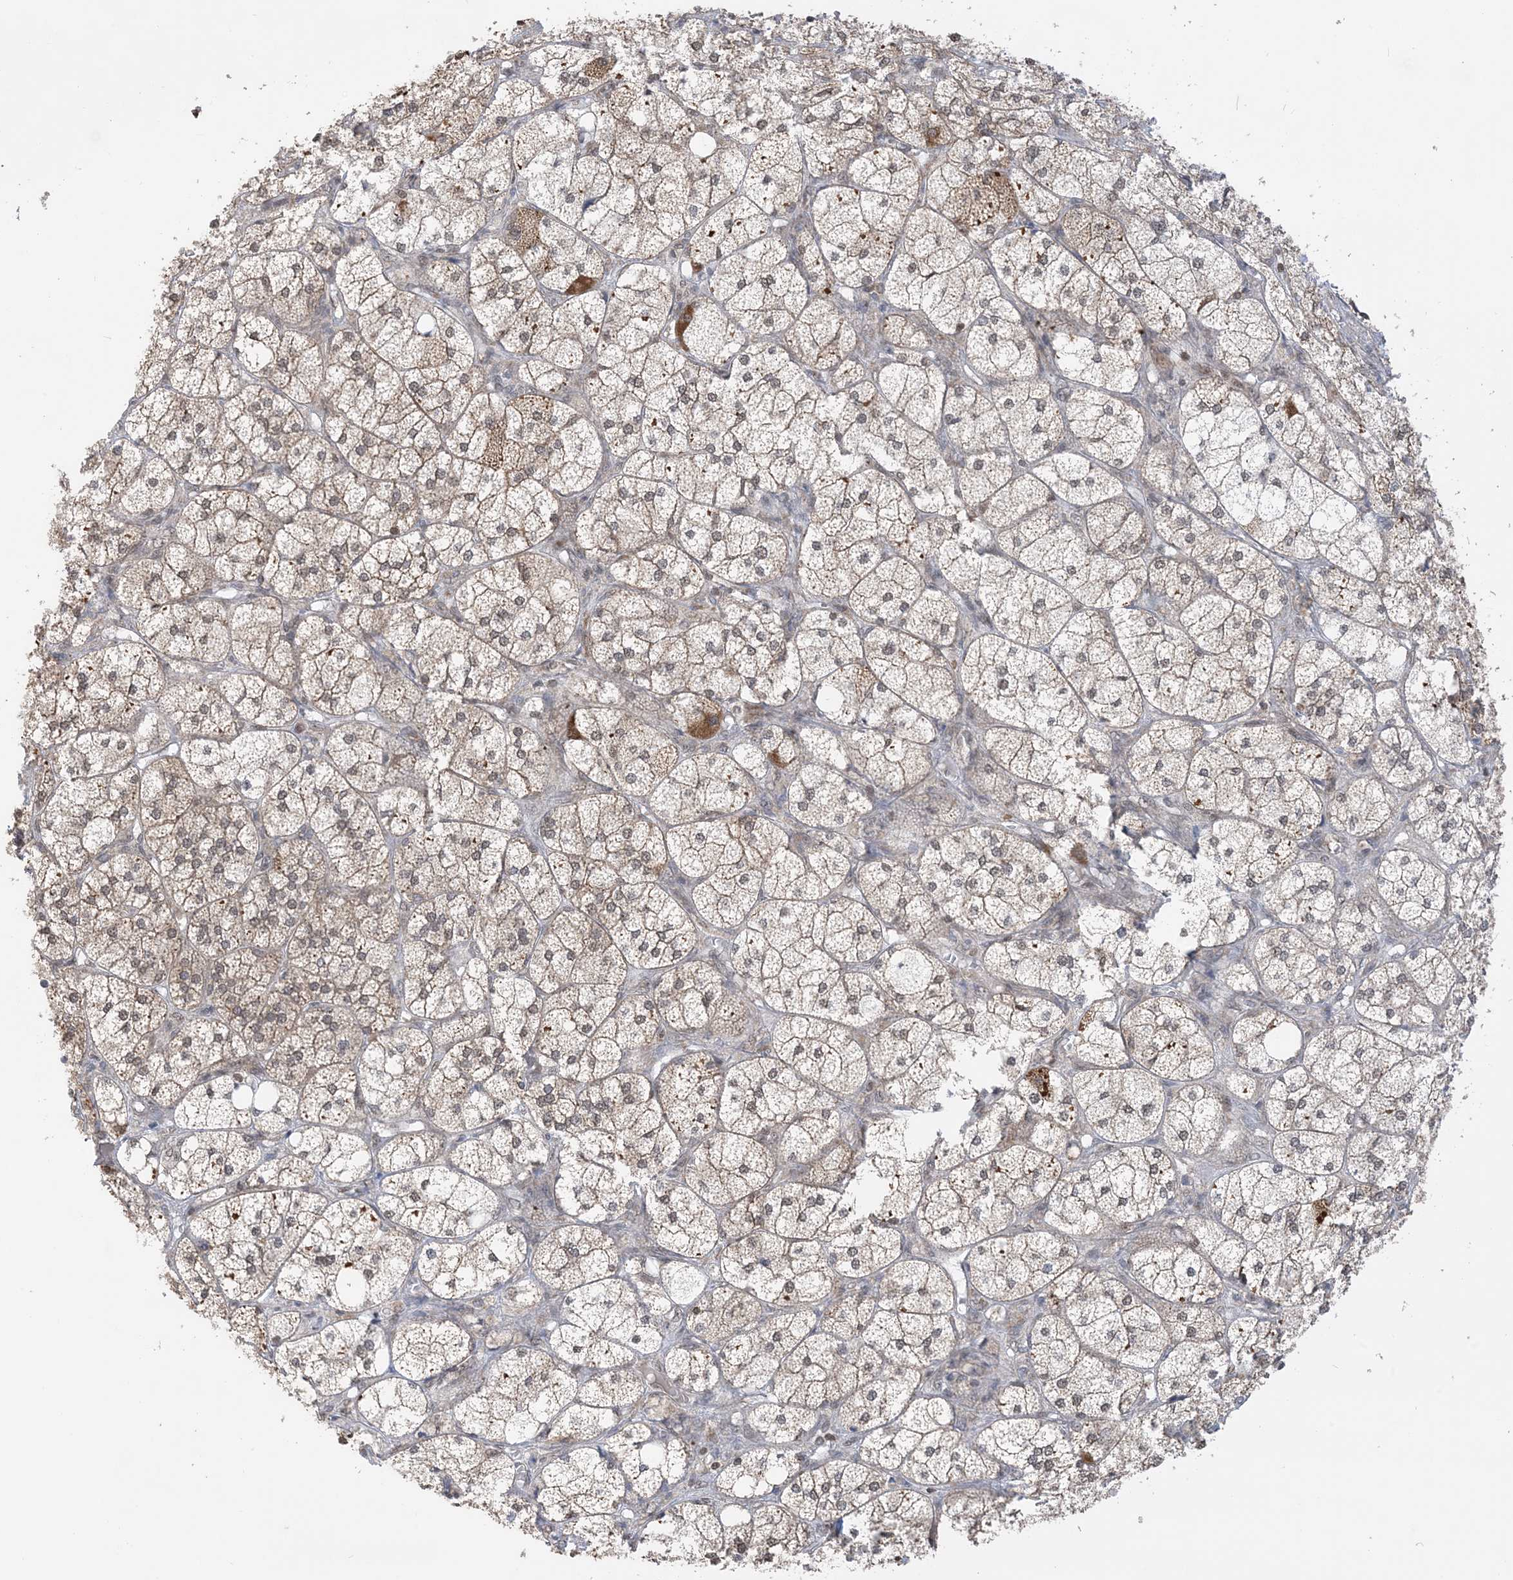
{"staining": {"intensity": "moderate", "quantity": "25%-75%", "location": "cytoplasmic/membranous"}, "tissue": "adrenal gland", "cell_type": "Glandular cells", "image_type": "normal", "snomed": [{"axis": "morphology", "description": "Normal tissue, NOS"}, {"axis": "topography", "description": "Adrenal gland"}], "caption": "Moderate cytoplasmic/membranous protein positivity is identified in approximately 25%-75% of glandular cells in adrenal gland.", "gene": "CASP4", "patient": {"sex": "female", "age": 61}}